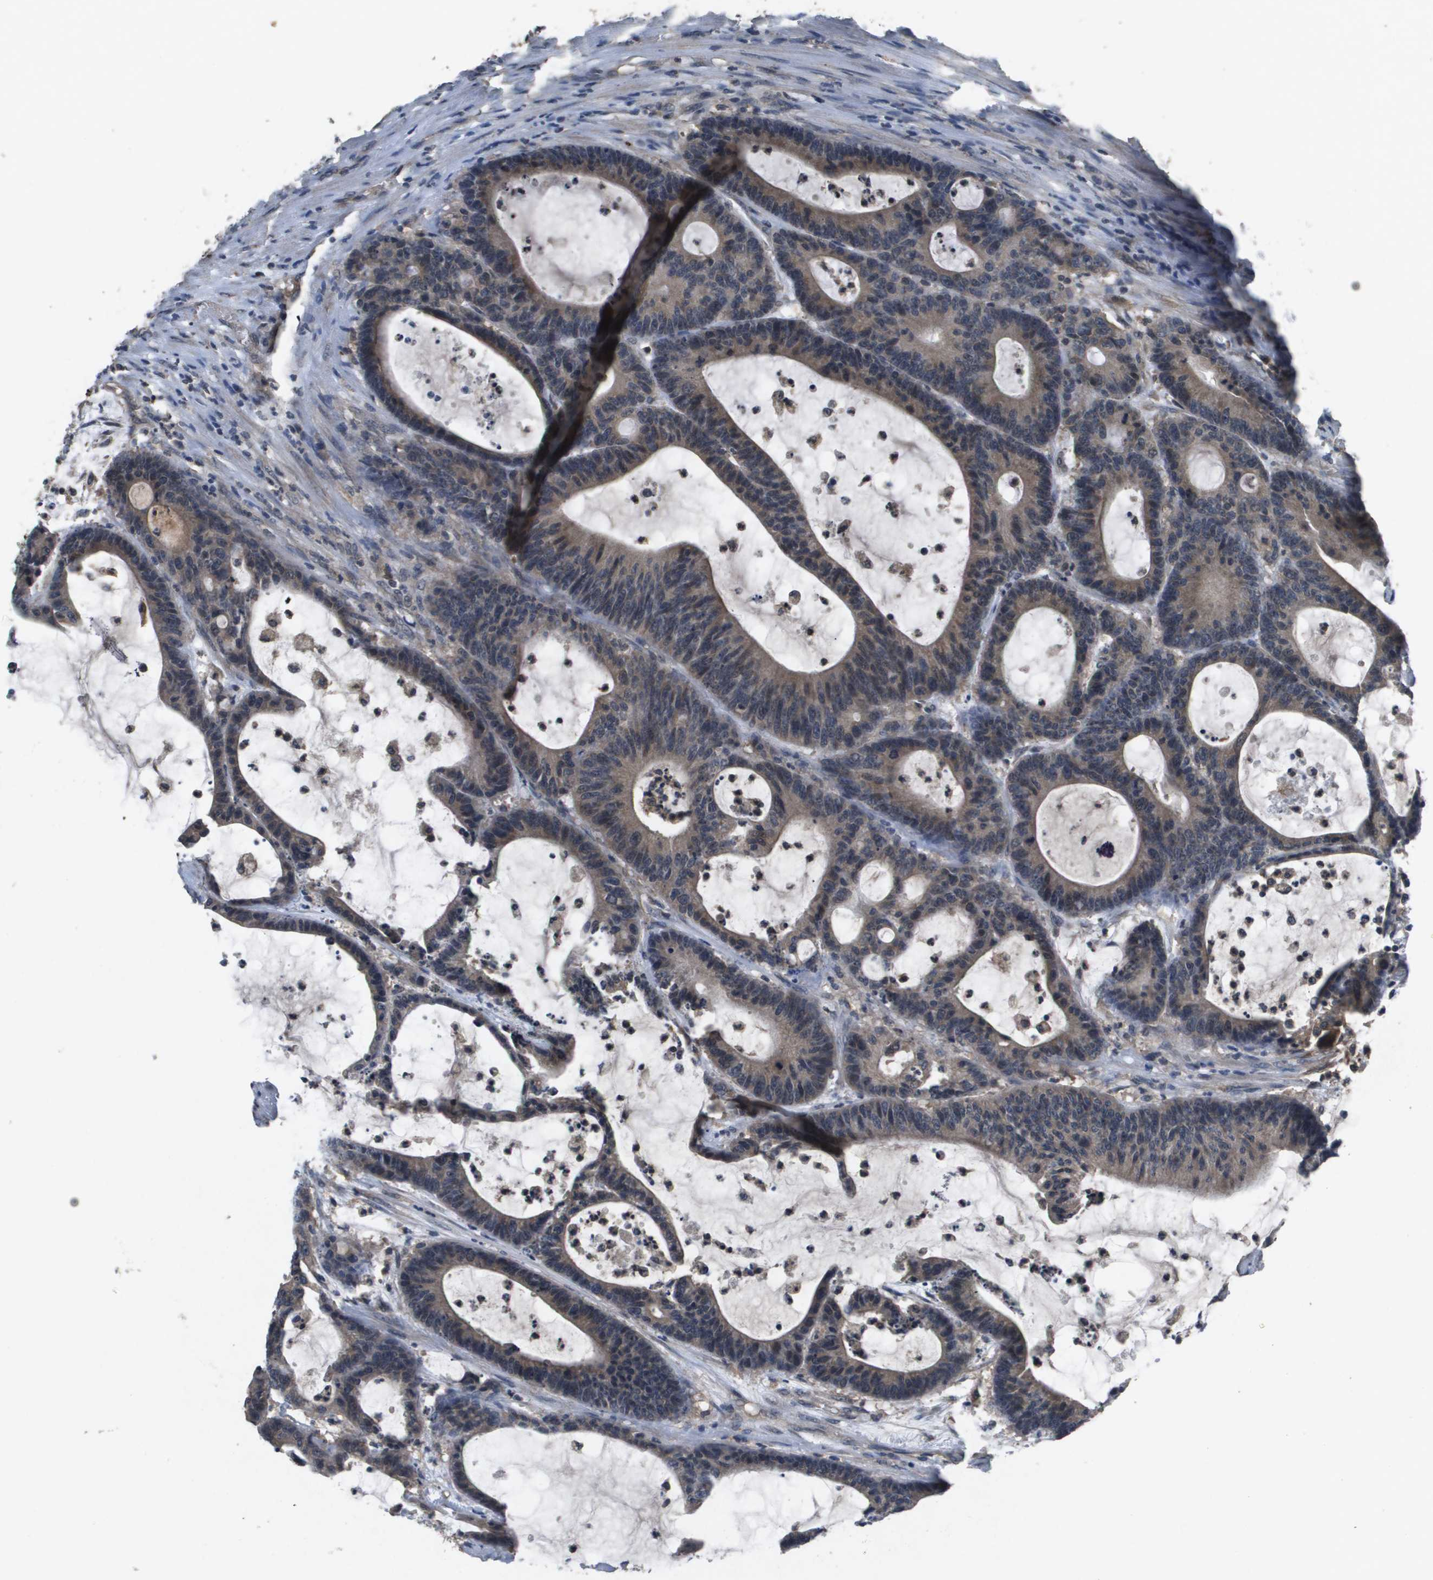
{"staining": {"intensity": "weak", "quantity": ">75%", "location": "cytoplasmic/membranous"}, "tissue": "colorectal cancer", "cell_type": "Tumor cells", "image_type": "cancer", "snomed": [{"axis": "morphology", "description": "Adenocarcinoma, NOS"}, {"axis": "topography", "description": "Colon"}], "caption": "A micrograph showing weak cytoplasmic/membranous staining in approximately >75% of tumor cells in colorectal cancer, as visualized by brown immunohistochemical staining.", "gene": "PROC", "patient": {"sex": "female", "age": 84}}